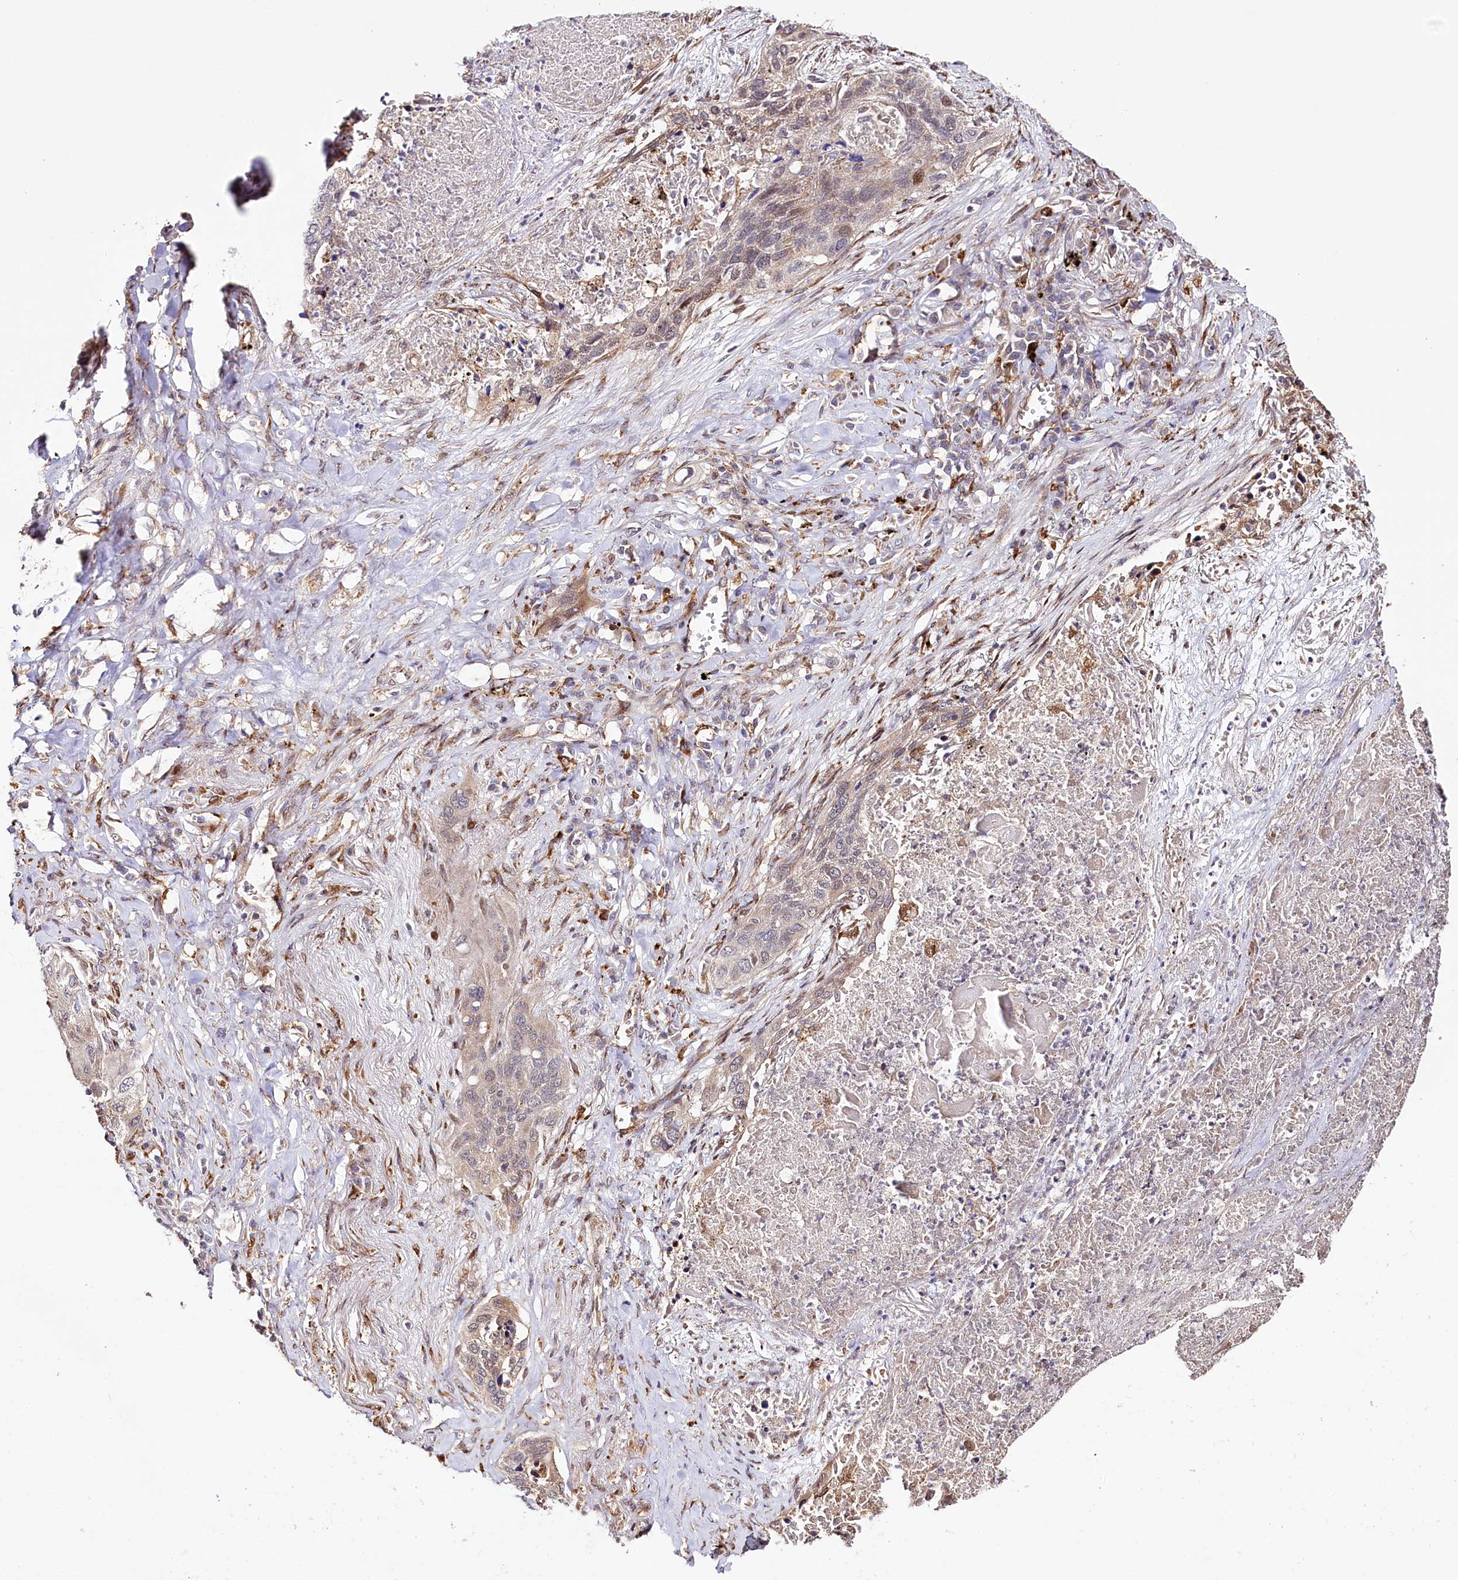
{"staining": {"intensity": "negative", "quantity": "none", "location": "none"}, "tissue": "lung cancer", "cell_type": "Tumor cells", "image_type": "cancer", "snomed": [{"axis": "morphology", "description": "Squamous cell carcinoma, NOS"}, {"axis": "topography", "description": "Lung"}], "caption": "This is an immunohistochemistry (IHC) histopathology image of human lung squamous cell carcinoma. There is no staining in tumor cells.", "gene": "CUTC", "patient": {"sex": "female", "age": 63}}